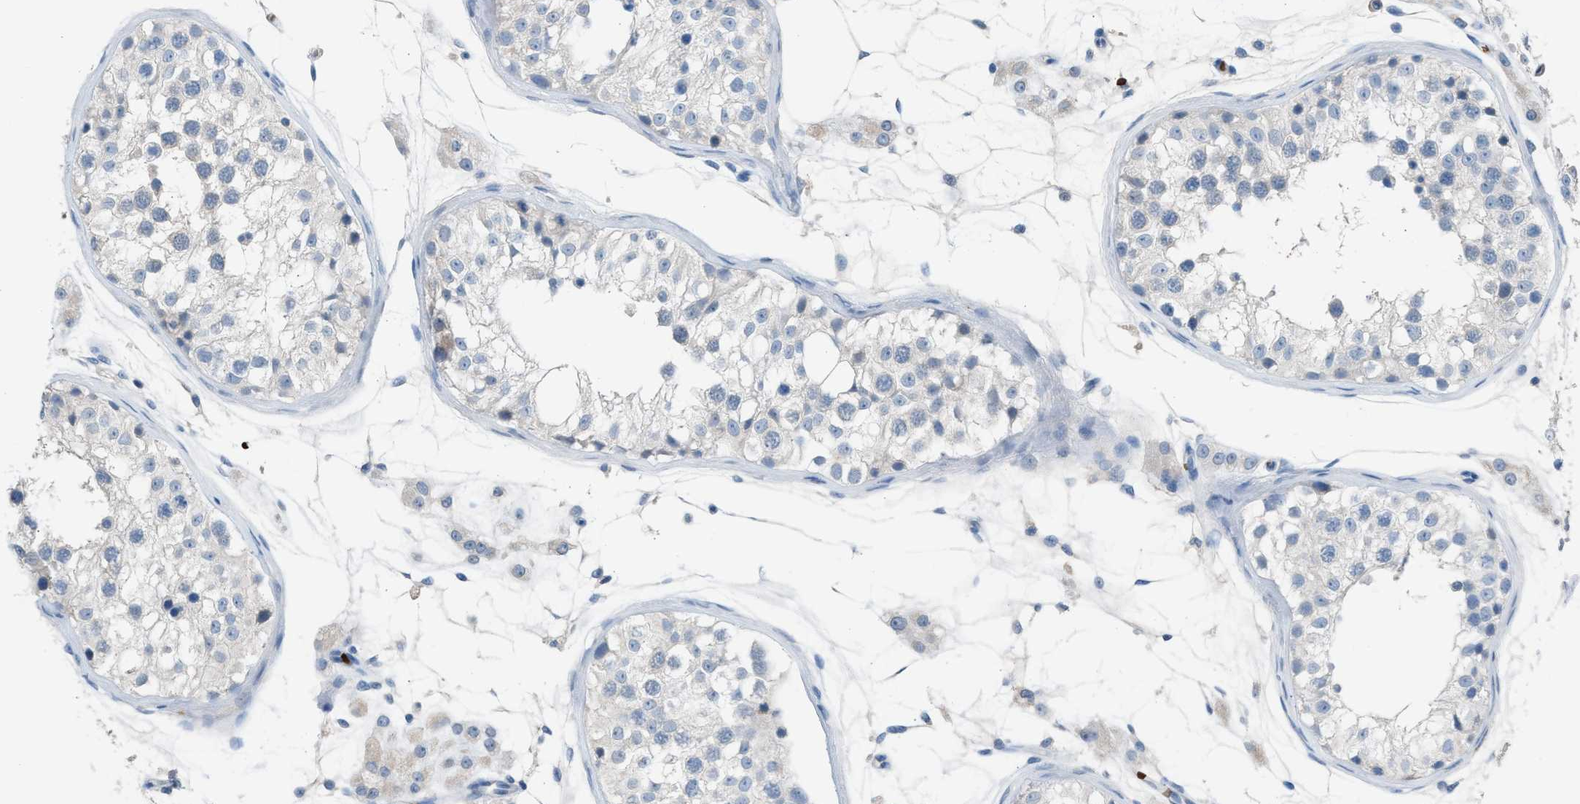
{"staining": {"intensity": "negative", "quantity": "none", "location": "none"}, "tissue": "testis", "cell_type": "Cells in seminiferous ducts", "image_type": "normal", "snomed": [{"axis": "morphology", "description": "Normal tissue, NOS"}, {"axis": "morphology", "description": "Adenocarcinoma, metastatic, NOS"}, {"axis": "topography", "description": "Testis"}], "caption": "High power microscopy micrograph of an immunohistochemistry image of normal testis, revealing no significant staining in cells in seminiferous ducts.", "gene": "CFAP77", "patient": {"sex": "male", "age": 26}}